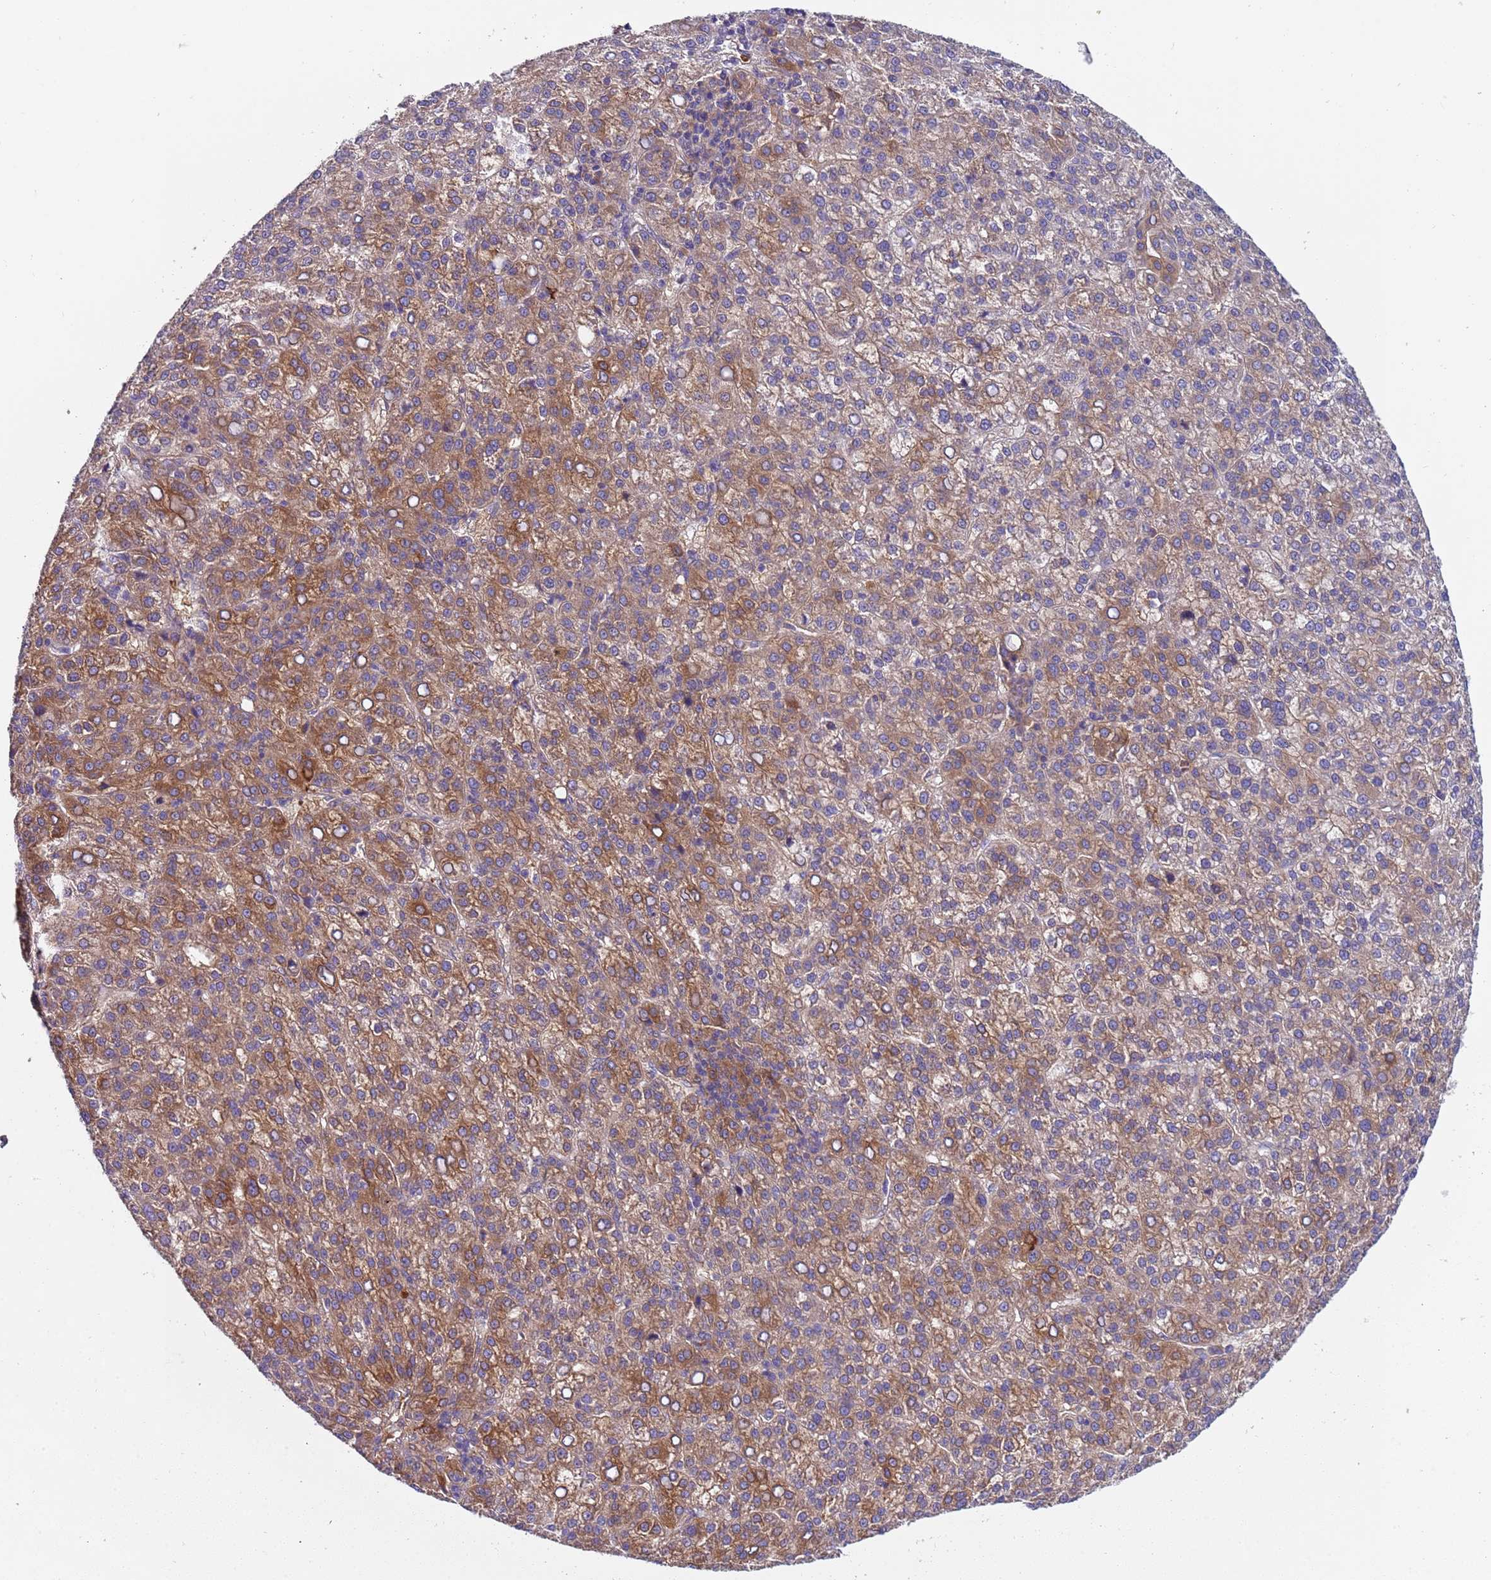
{"staining": {"intensity": "moderate", "quantity": "25%-75%", "location": "cytoplasmic/membranous"}, "tissue": "liver cancer", "cell_type": "Tumor cells", "image_type": "cancer", "snomed": [{"axis": "morphology", "description": "Carcinoma, Hepatocellular, NOS"}, {"axis": "topography", "description": "Liver"}], "caption": "This micrograph exhibits immunohistochemistry staining of human liver hepatocellular carcinoma, with medium moderate cytoplasmic/membranous expression in approximately 25%-75% of tumor cells.", "gene": "PAQR7", "patient": {"sex": "female", "age": 58}}